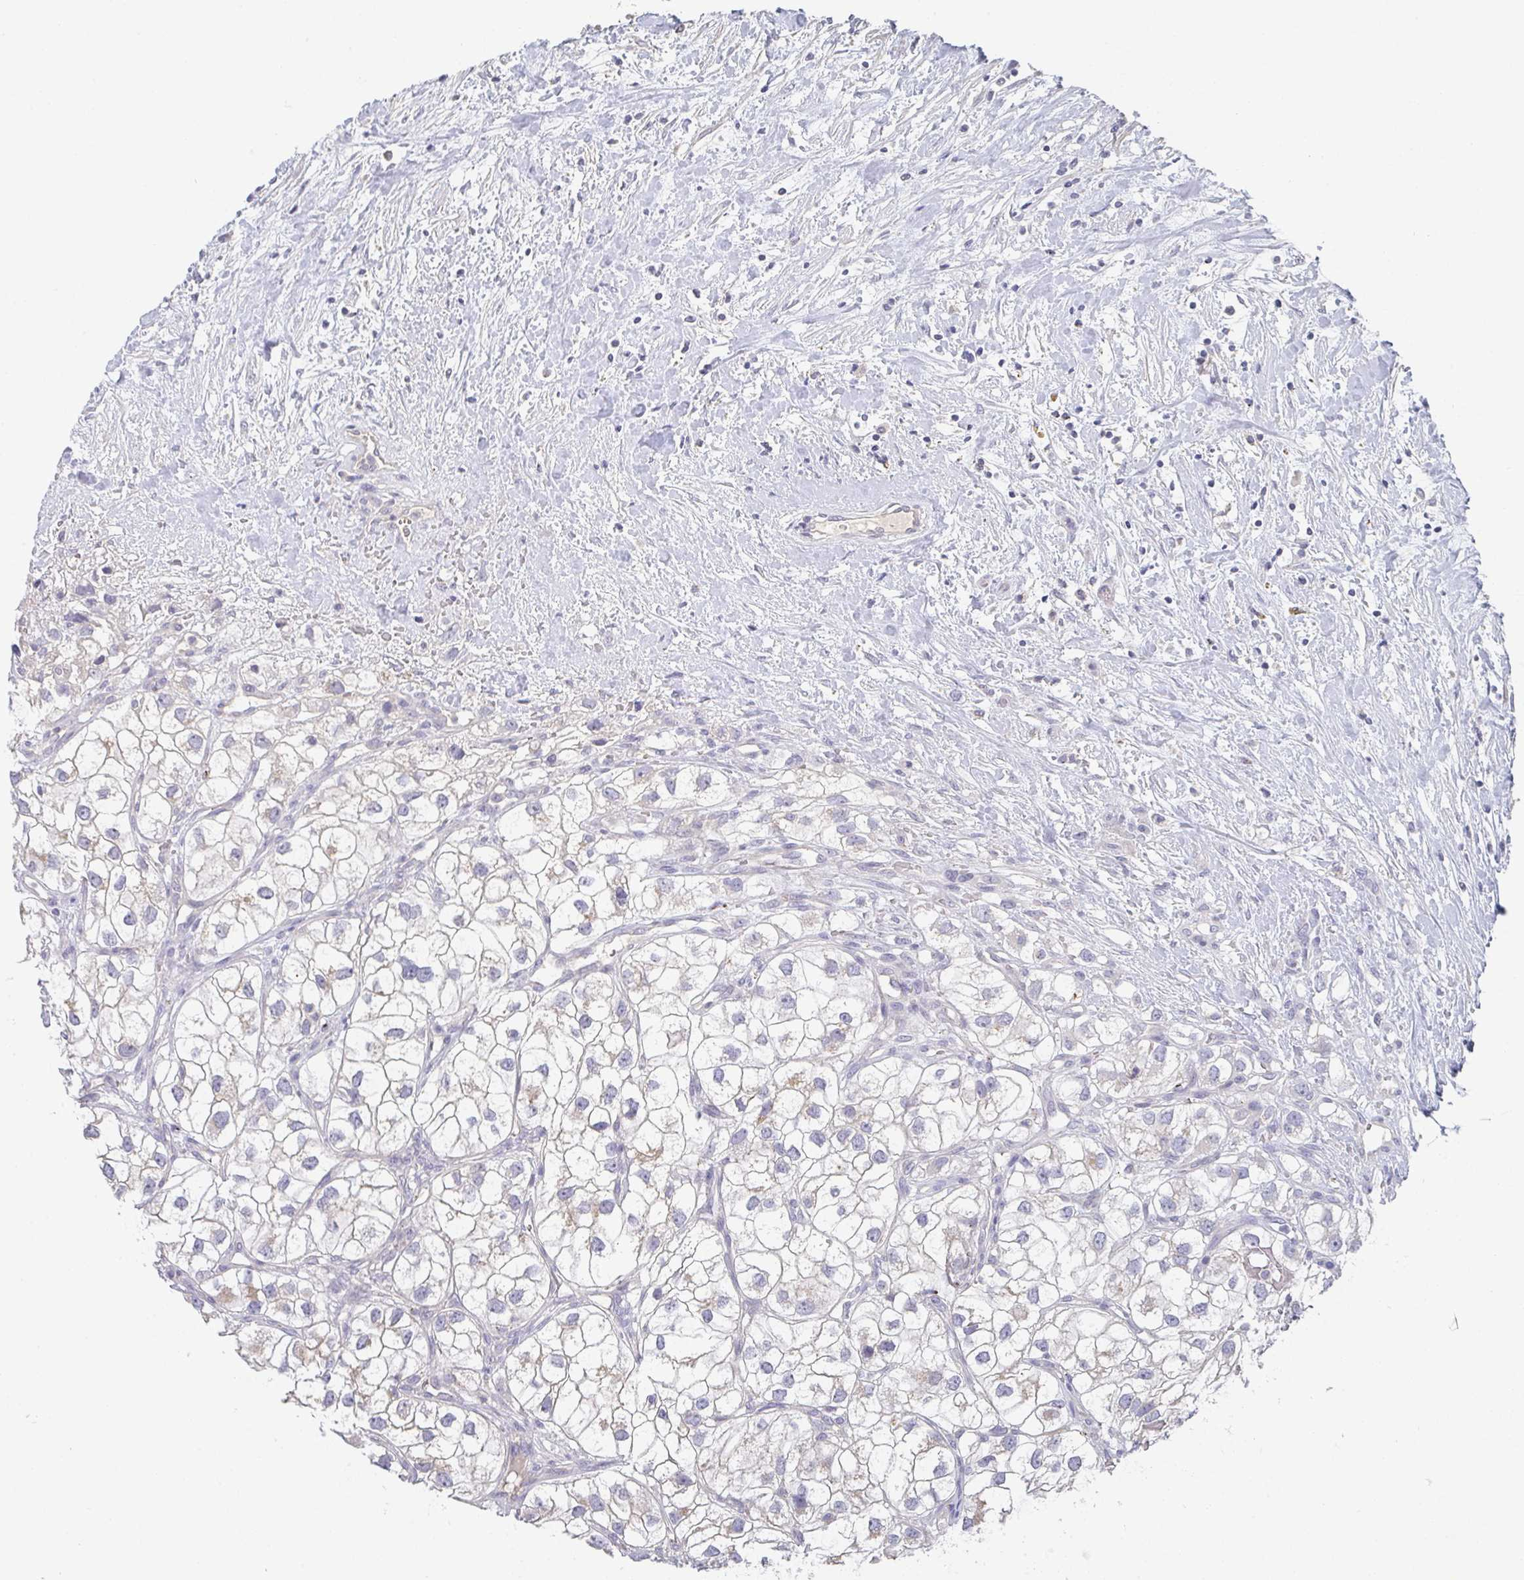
{"staining": {"intensity": "weak", "quantity": "<25%", "location": "cytoplasmic/membranous"}, "tissue": "renal cancer", "cell_type": "Tumor cells", "image_type": "cancer", "snomed": [{"axis": "morphology", "description": "Adenocarcinoma, NOS"}, {"axis": "topography", "description": "Kidney"}], "caption": "Tumor cells show no significant protein staining in renal cancer (adenocarcinoma).", "gene": "CHMP5", "patient": {"sex": "male", "age": 59}}